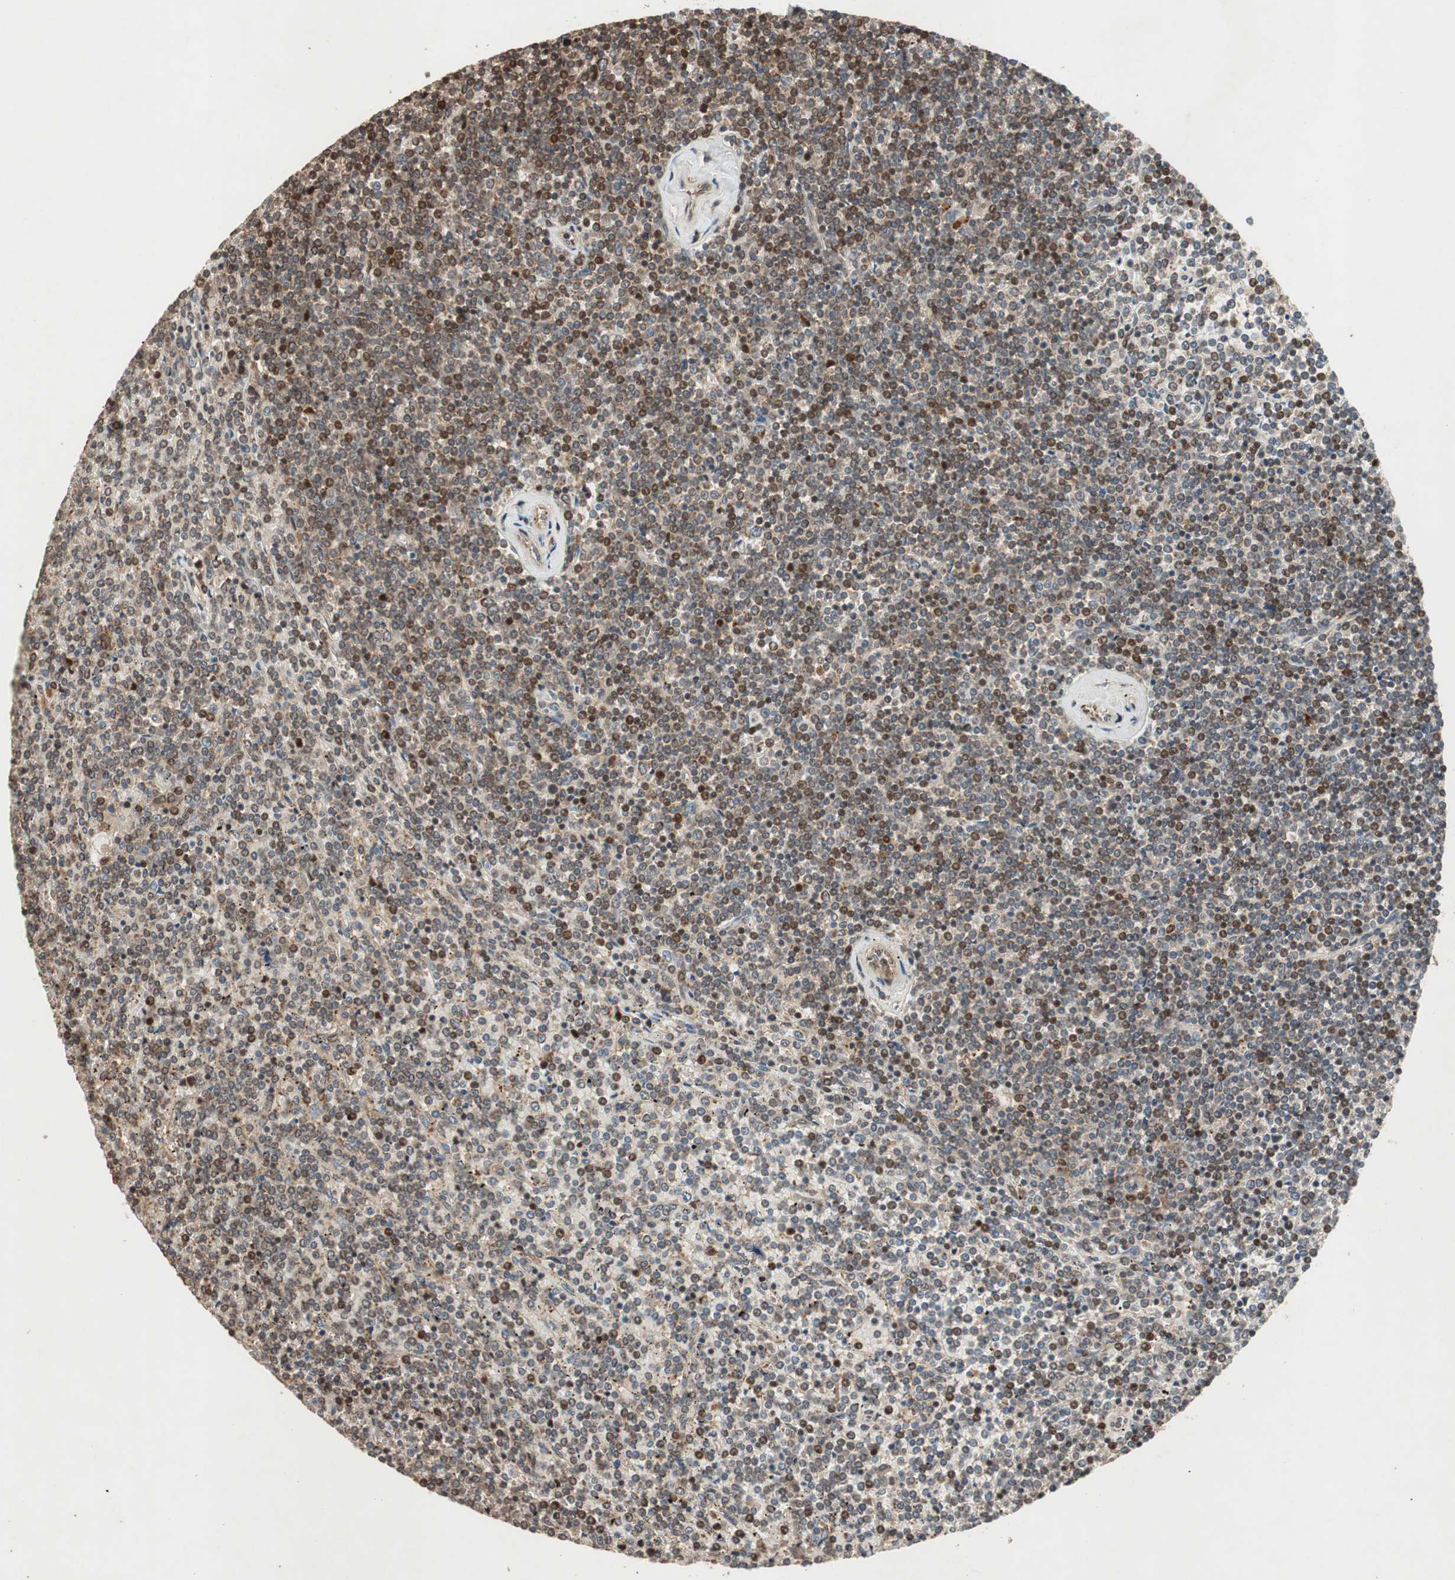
{"staining": {"intensity": "strong", "quantity": ">75%", "location": "cytoplasmic/membranous"}, "tissue": "lymphoma", "cell_type": "Tumor cells", "image_type": "cancer", "snomed": [{"axis": "morphology", "description": "Malignant lymphoma, non-Hodgkin's type, Low grade"}, {"axis": "topography", "description": "Spleen"}], "caption": "This is a photomicrograph of IHC staining of lymphoma, which shows strong expression in the cytoplasmic/membranous of tumor cells.", "gene": "RAB1A", "patient": {"sex": "female", "age": 19}}